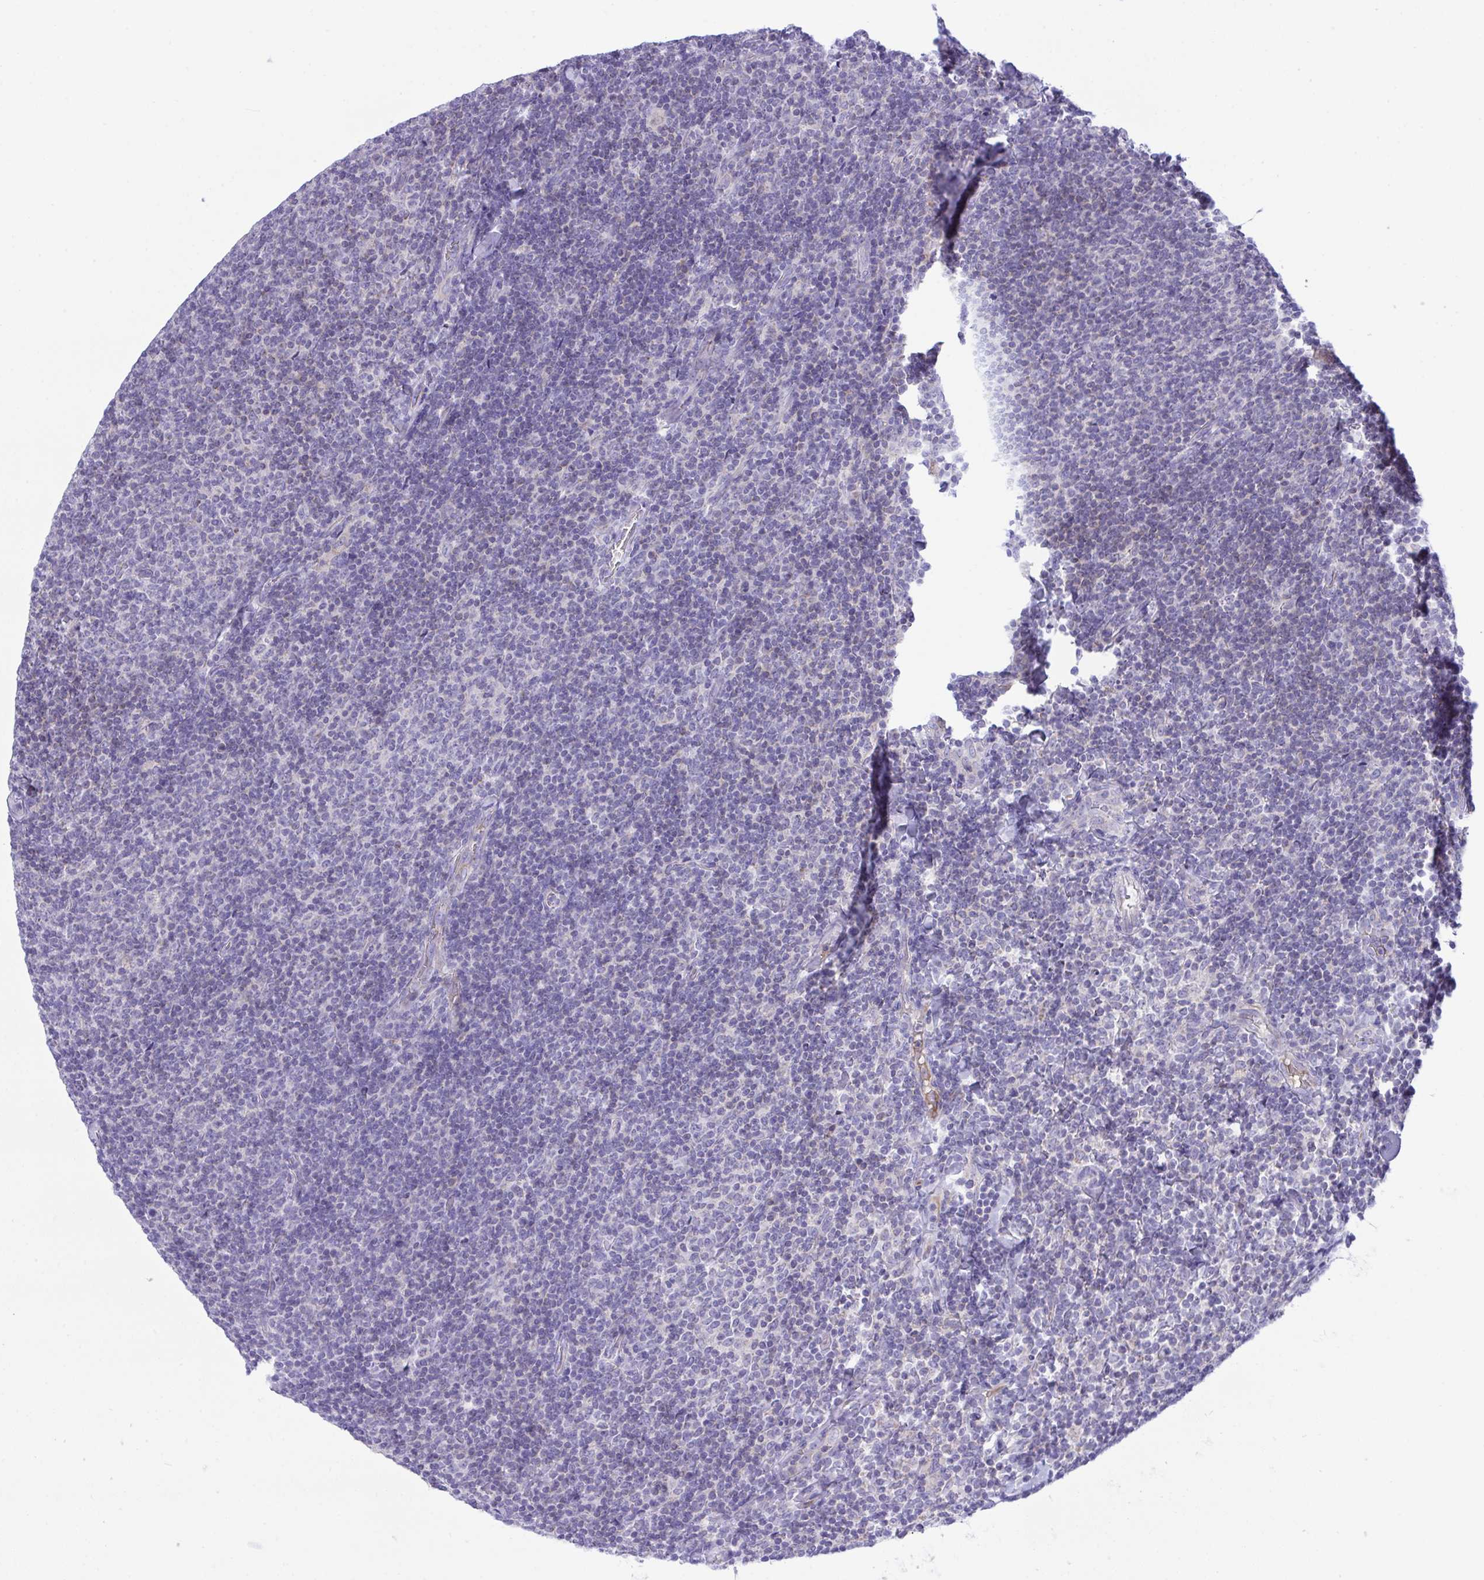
{"staining": {"intensity": "negative", "quantity": "none", "location": "none"}, "tissue": "lymphoma", "cell_type": "Tumor cells", "image_type": "cancer", "snomed": [{"axis": "morphology", "description": "Malignant lymphoma, non-Hodgkin's type, Low grade"}, {"axis": "topography", "description": "Lymph node"}], "caption": "The photomicrograph displays no staining of tumor cells in malignant lymphoma, non-Hodgkin's type (low-grade). (IHC, brightfield microscopy, high magnification).", "gene": "PLA2G12B", "patient": {"sex": "male", "age": 52}}